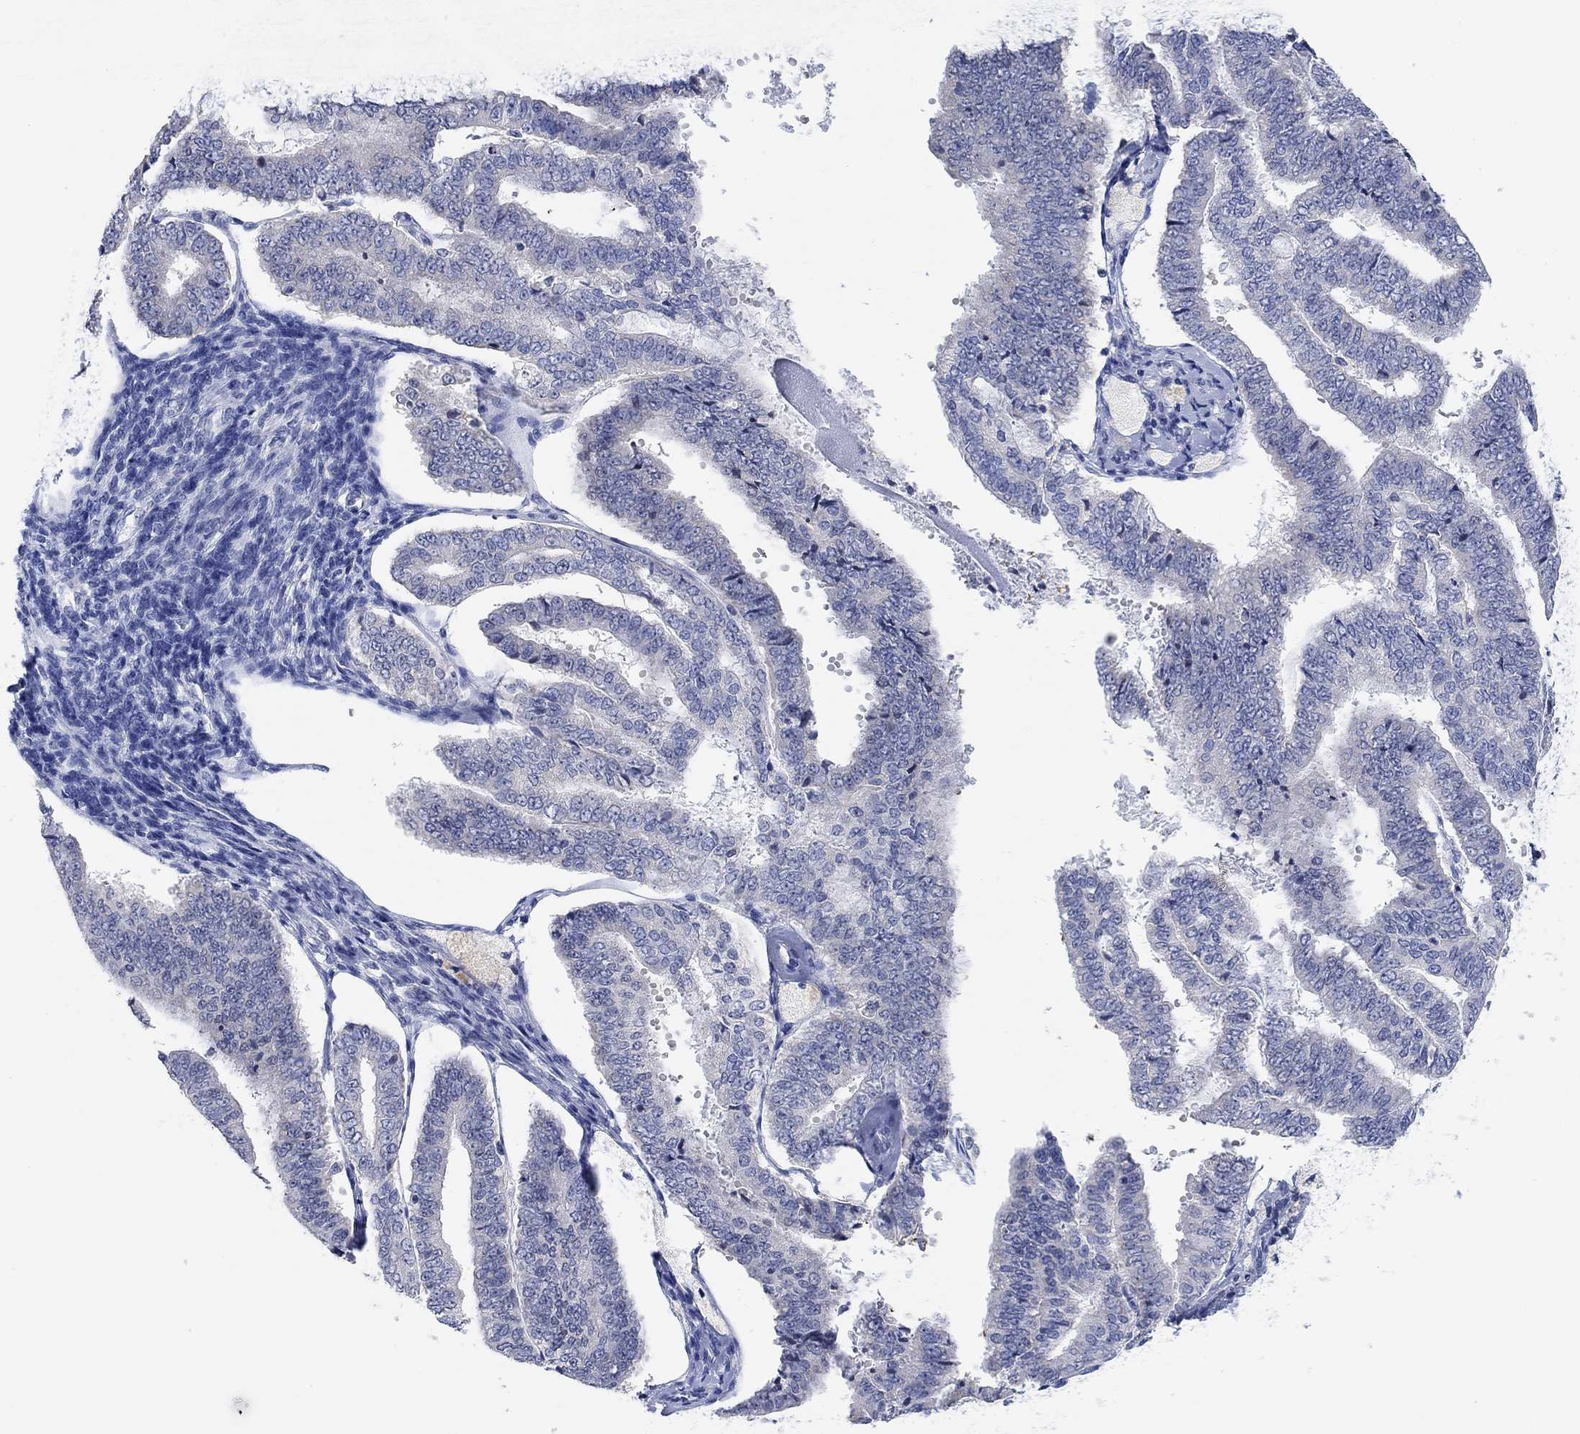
{"staining": {"intensity": "negative", "quantity": "none", "location": "none"}, "tissue": "endometrial cancer", "cell_type": "Tumor cells", "image_type": "cancer", "snomed": [{"axis": "morphology", "description": "Adenocarcinoma, NOS"}, {"axis": "topography", "description": "Endometrium"}], "caption": "A high-resolution micrograph shows immunohistochemistry (IHC) staining of endometrial cancer (adenocarcinoma), which displays no significant positivity in tumor cells.", "gene": "ATP6V1E2", "patient": {"sex": "female", "age": 63}}